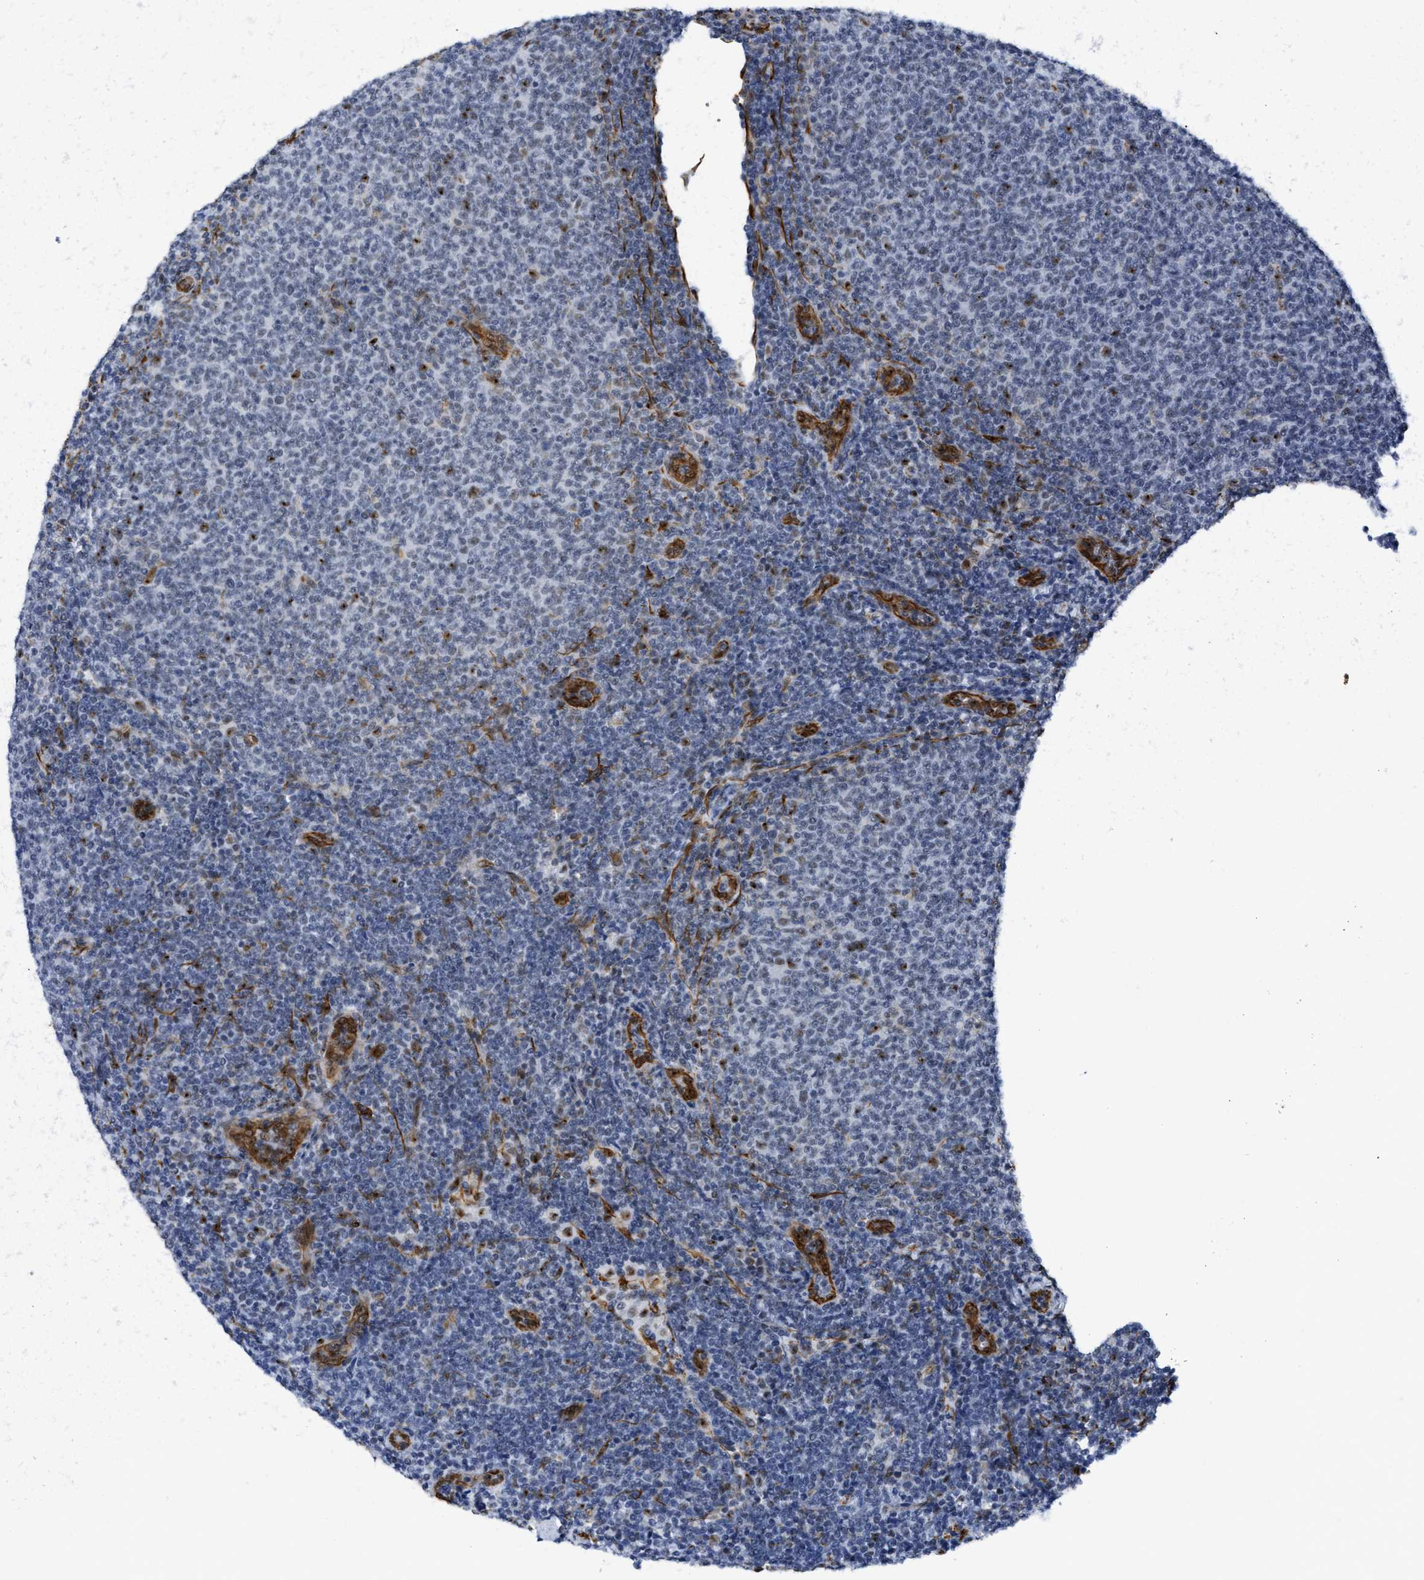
{"staining": {"intensity": "weak", "quantity": "<25%", "location": "nuclear"}, "tissue": "lymphoma", "cell_type": "Tumor cells", "image_type": "cancer", "snomed": [{"axis": "morphology", "description": "Malignant lymphoma, non-Hodgkin's type, Low grade"}, {"axis": "topography", "description": "Lymph node"}], "caption": "Immunohistochemical staining of lymphoma demonstrates no significant expression in tumor cells.", "gene": "LRRC8B", "patient": {"sex": "male", "age": 66}}